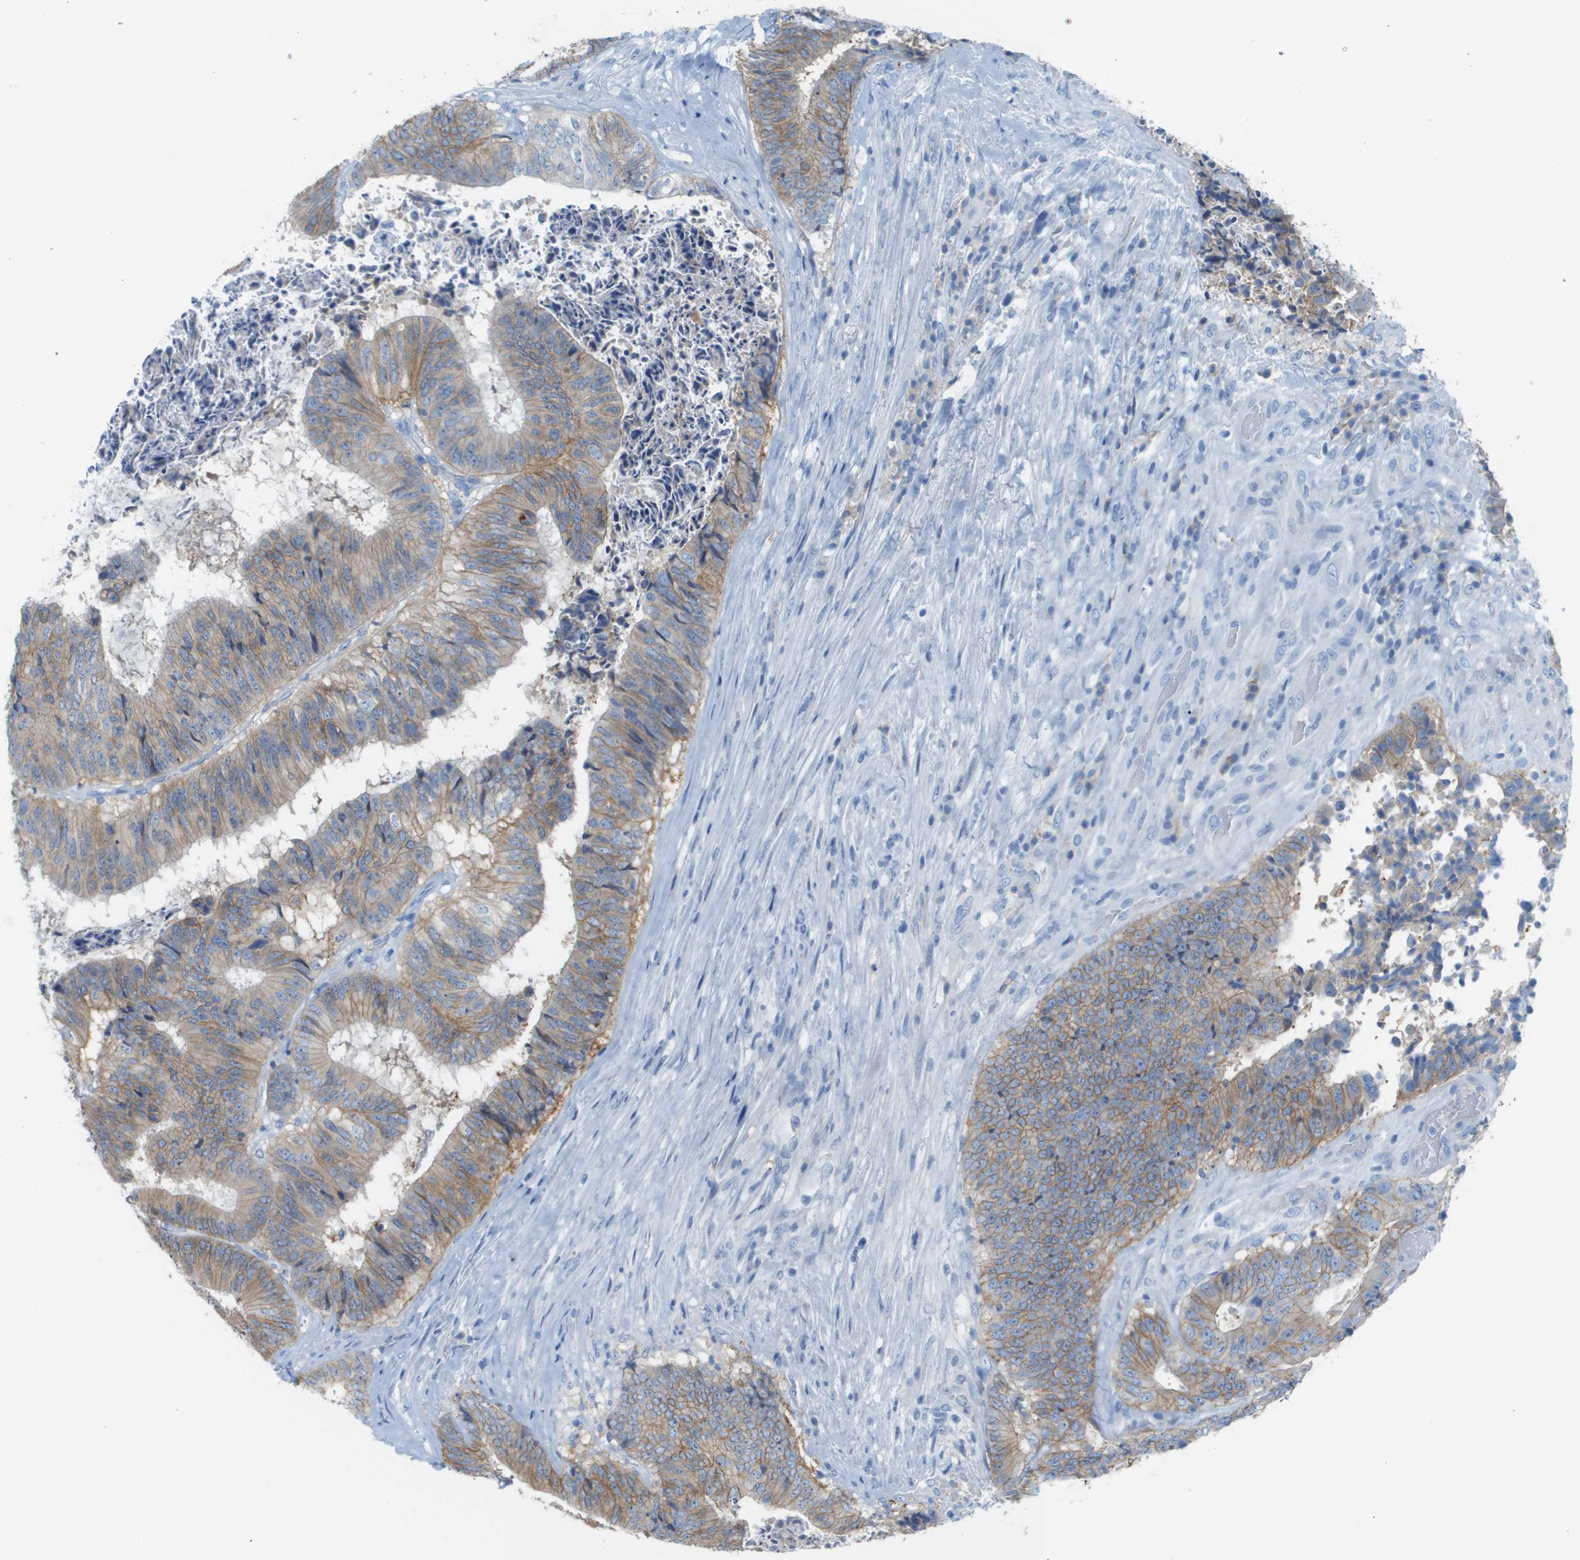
{"staining": {"intensity": "moderate", "quantity": "25%-75%", "location": "cytoplasmic/membranous"}, "tissue": "colorectal cancer", "cell_type": "Tumor cells", "image_type": "cancer", "snomed": [{"axis": "morphology", "description": "Adenocarcinoma, NOS"}, {"axis": "topography", "description": "Rectum"}], "caption": "Protein expression analysis of adenocarcinoma (colorectal) exhibits moderate cytoplasmic/membranous expression in about 25%-75% of tumor cells.", "gene": "CD46", "patient": {"sex": "male", "age": 72}}